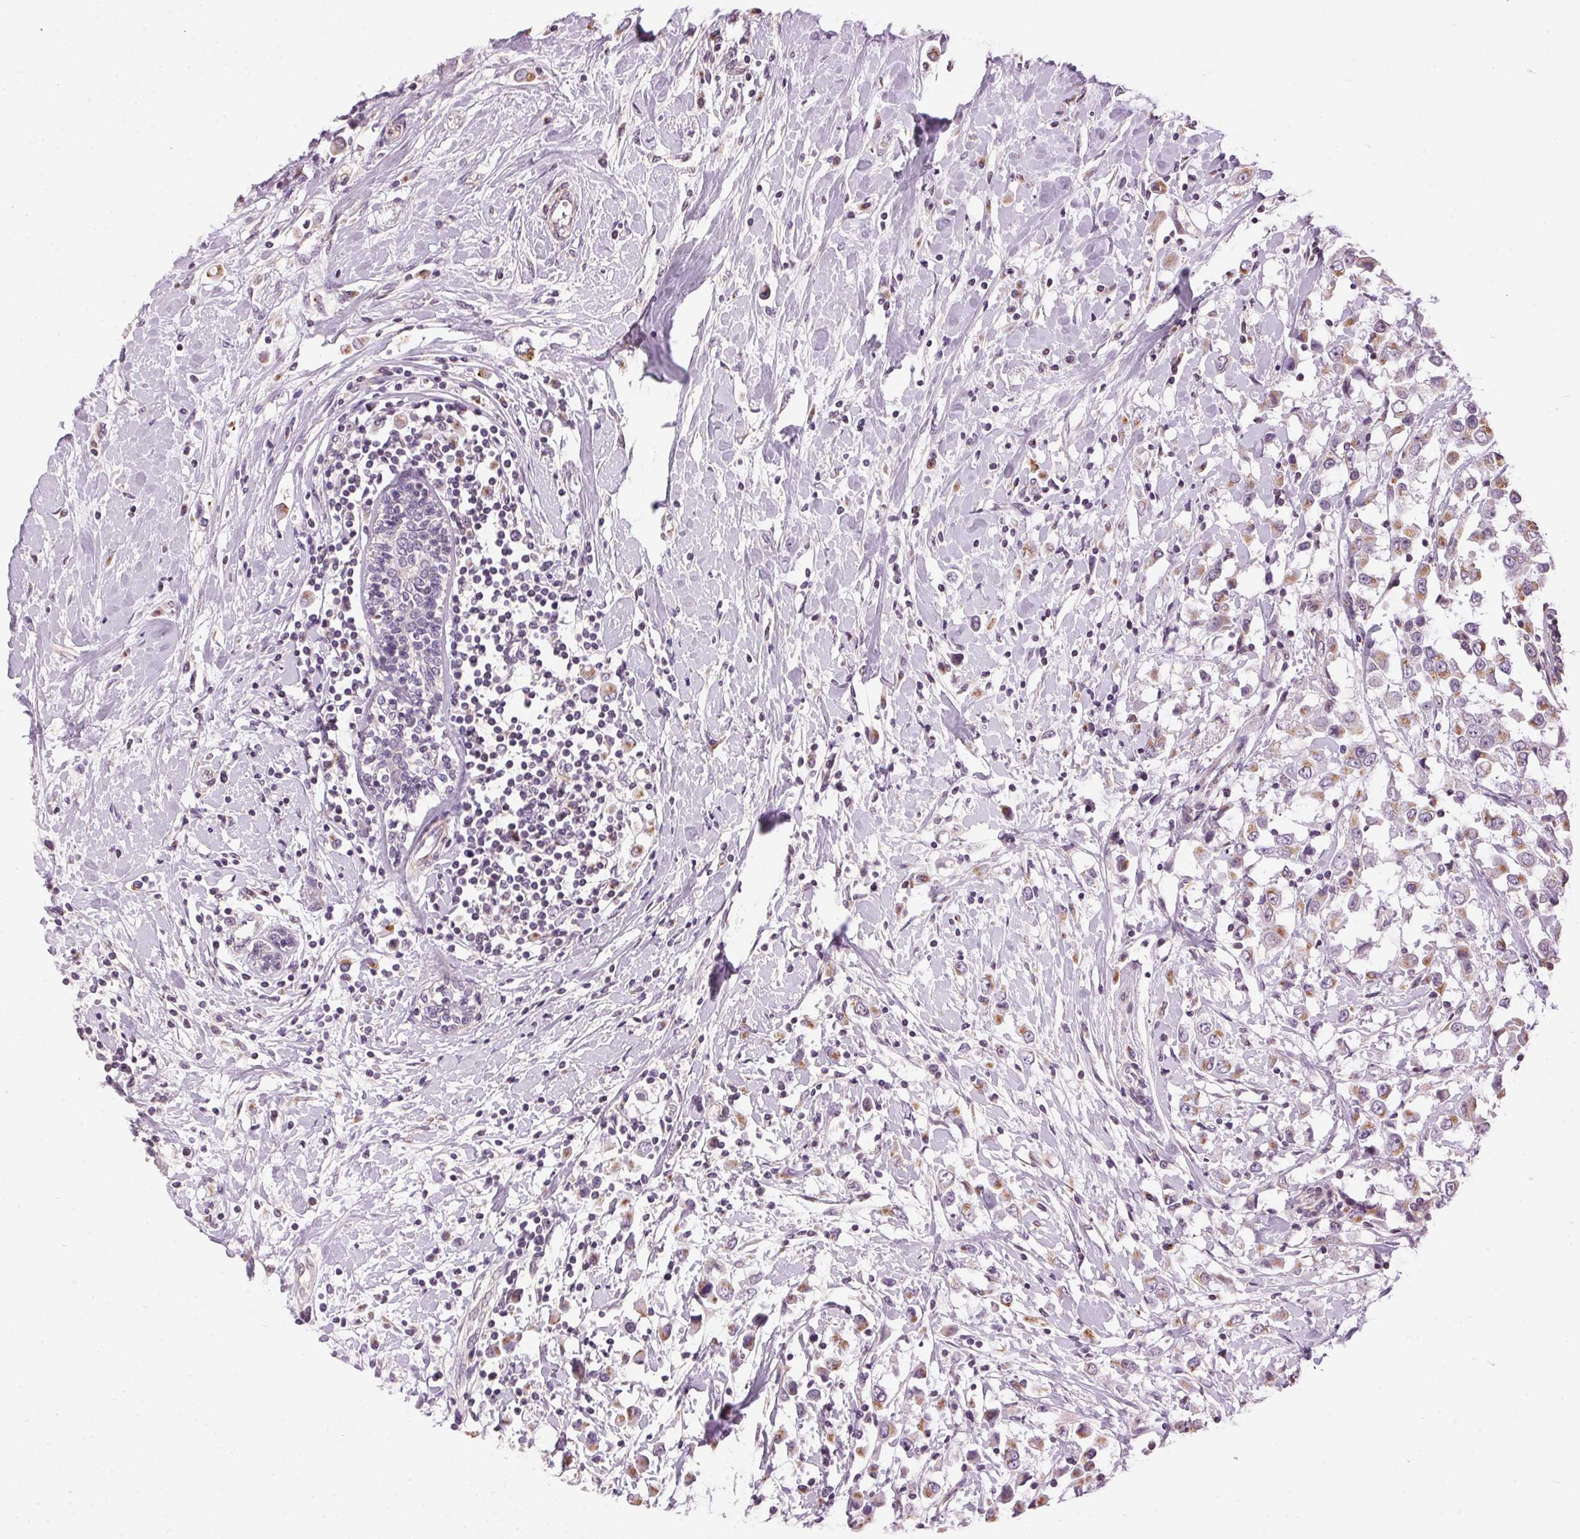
{"staining": {"intensity": "moderate", "quantity": "25%-75%", "location": "cytoplasmic/membranous"}, "tissue": "breast cancer", "cell_type": "Tumor cells", "image_type": "cancer", "snomed": [{"axis": "morphology", "description": "Duct carcinoma"}, {"axis": "topography", "description": "Breast"}], "caption": "A histopathology image showing moderate cytoplasmic/membranous expression in about 25%-75% of tumor cells in breast cancer, as visualized by brown immunohistochemical staining.", "gene": "GOLPH3", "patient": {"sex": "female", "age": 61}}